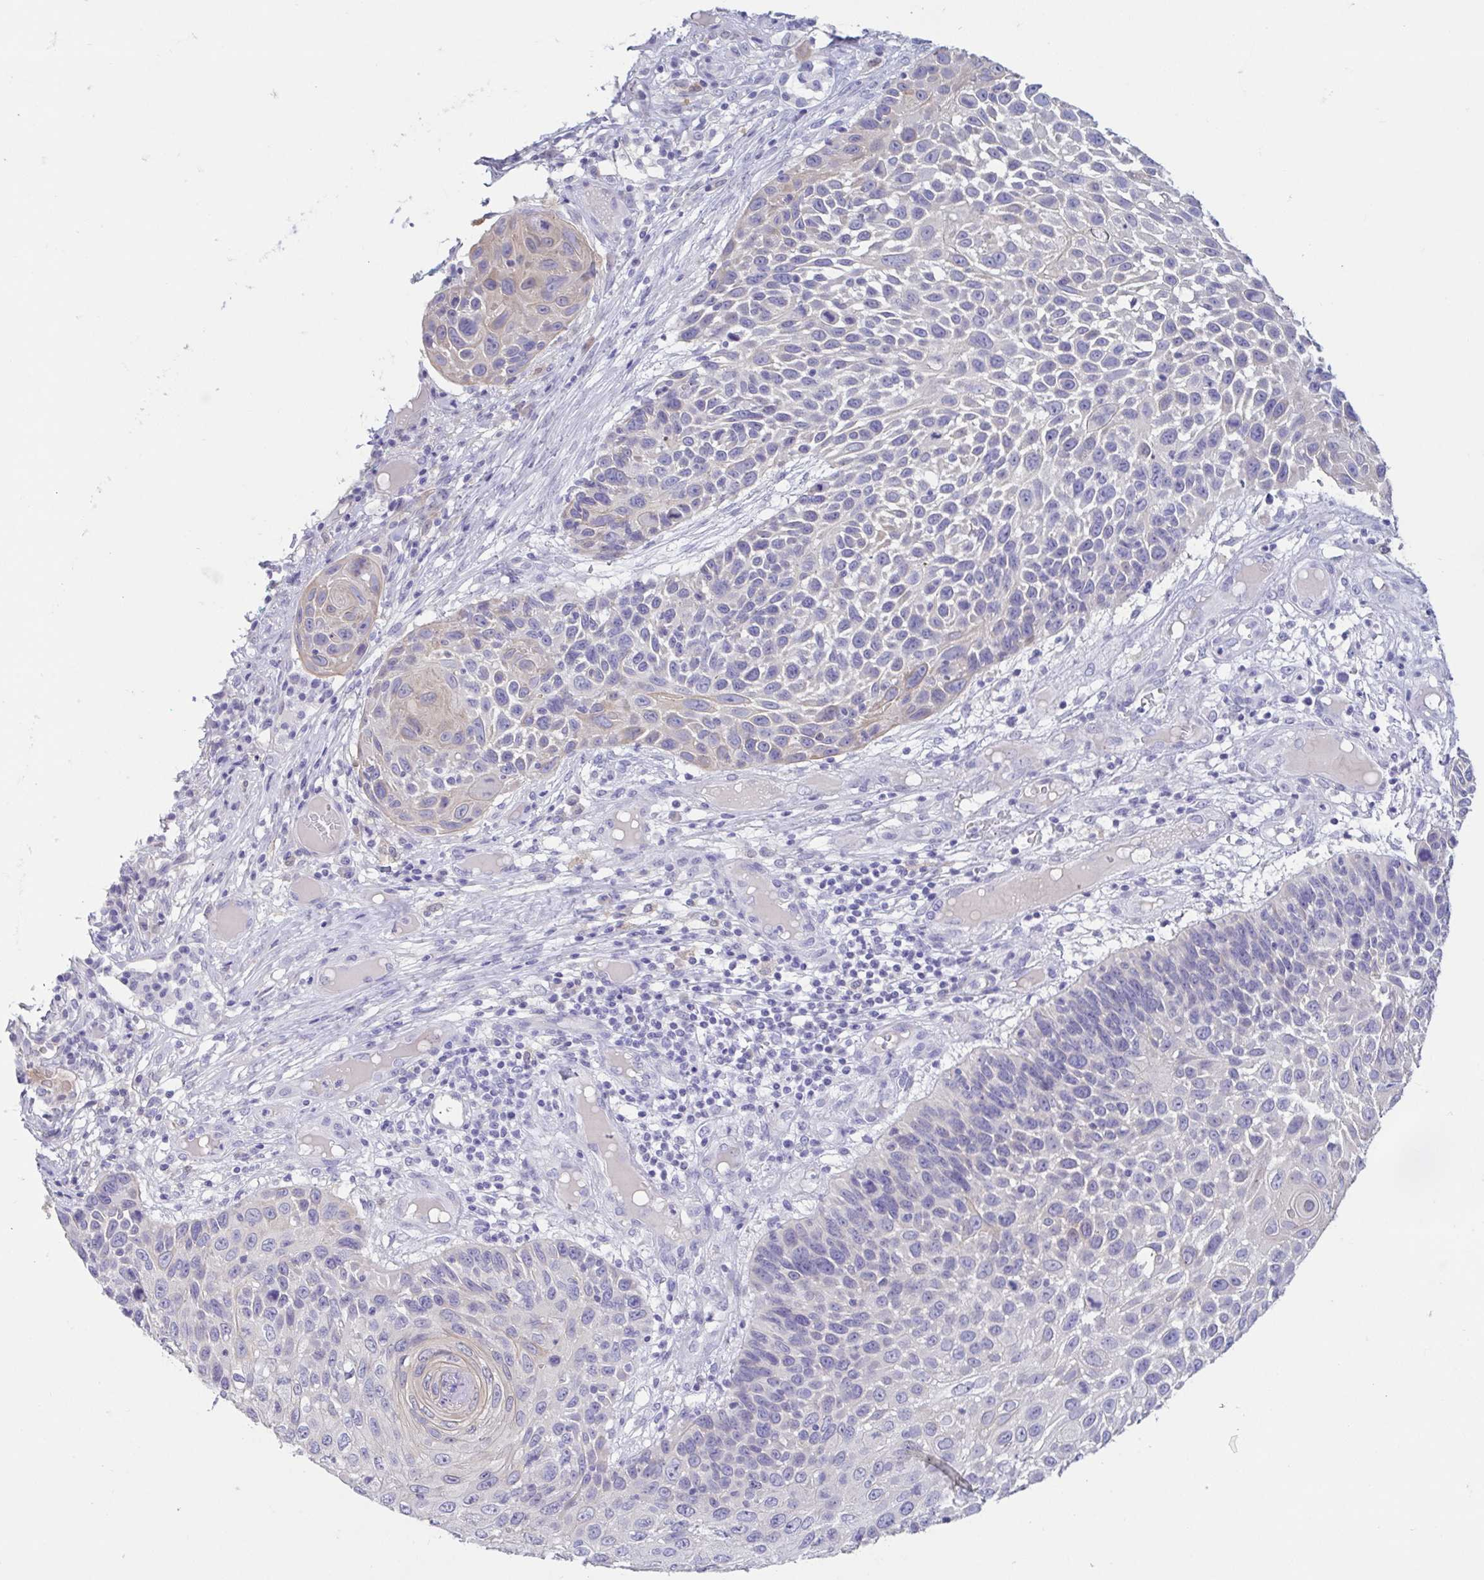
{"staining": {"intensity": "negative", "quantity": "none", "location": "none"}, "tissue": "skin cancer", "cell_type": "Tumor cells", "image_type": "cancer", "snomed": [{"axis": "morphology", "description": "Squamous cell carcinoma, NOS"}, {"axis": "topography", "description": "Skin"}], "caption": "High power microscopy micrograph of an immunohistochemistry (IHC) micrograph of squamous cell carcinoma (skin), revealing no significant staining in tumor cells.", "gene": "FABP3", "patient": {"sex": "male", "age": 92}}